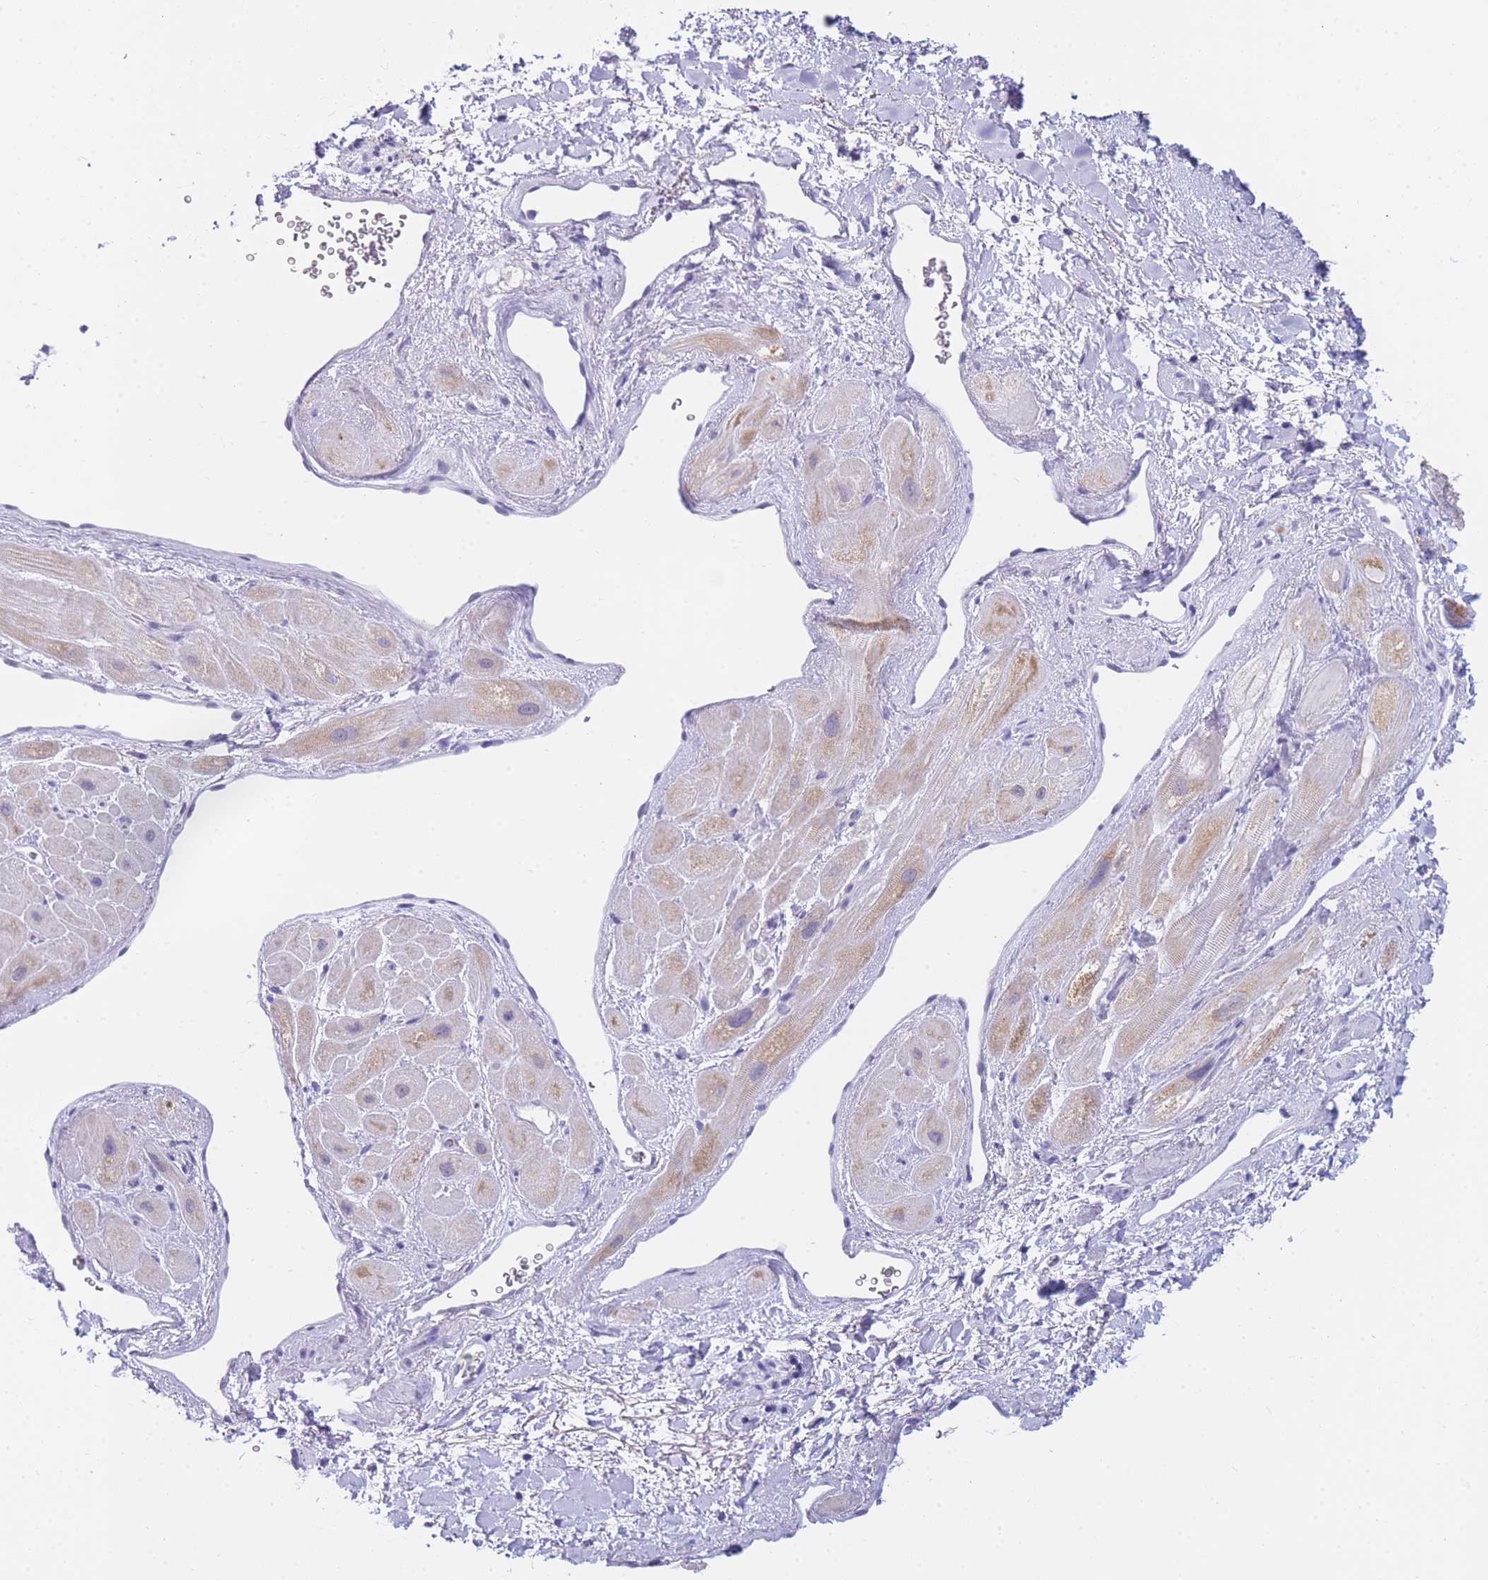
{"staining": {"intensity": "moderate", "quantity": "25%-75%", "location": "cytoplasmic/membranous"}, "tissue": "heart muscle", "cell_type": "Cardiomyocytes", "image_type": "normal", "snomed": [{"axis": "morphology", "description": "Normal tissue, NOS"}, {"axis": "topography", "description": "Heart"}], "caption": "Approximately 25%-75% of cardiomyocytes in normal human heart muscle demonstrate moderate cytoplasmic/membranous protein positivity as visualized by brown immunohistochemical staining.", "gene": "FRAT2", "patient": {"sex": "male", "age": 49}}